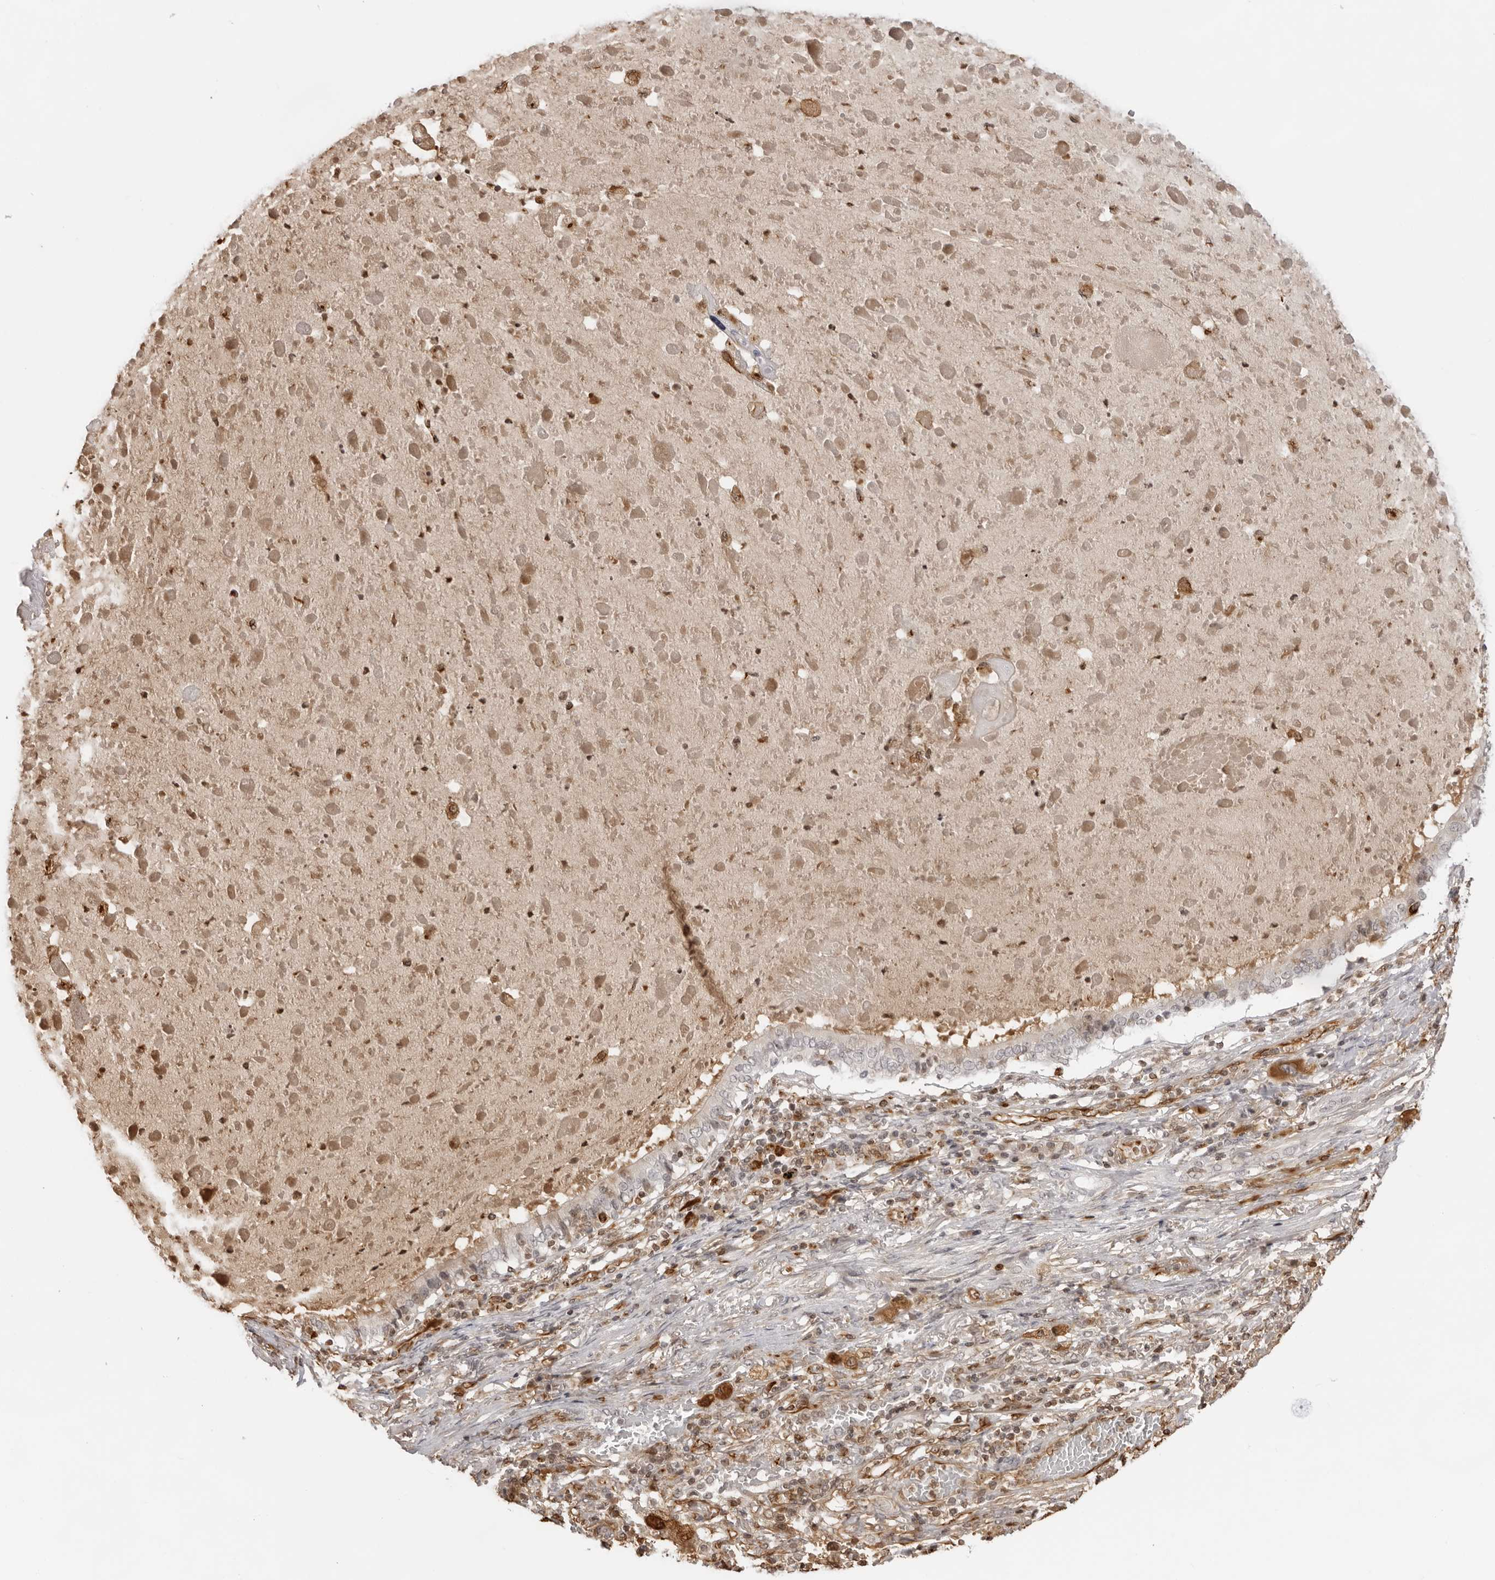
{"staining": {"intensity": "negative", "quantity": "none", "location": "none"}, "tissue": "lung cancer", "cell_type": "Tumor cells", "image_type": "cancer", "snomed": [{"axis": "morphology", "description": "Squamous cell carcinoma, NOS"}, {"axis": "topography", "description": "Lung"}], "caption": "The micrograph shows no significant staining in tumor cells of lung squamous cell carcinoma.", "gene": "DYNLT5", "patient": {"sex": "male", "age": 61}}